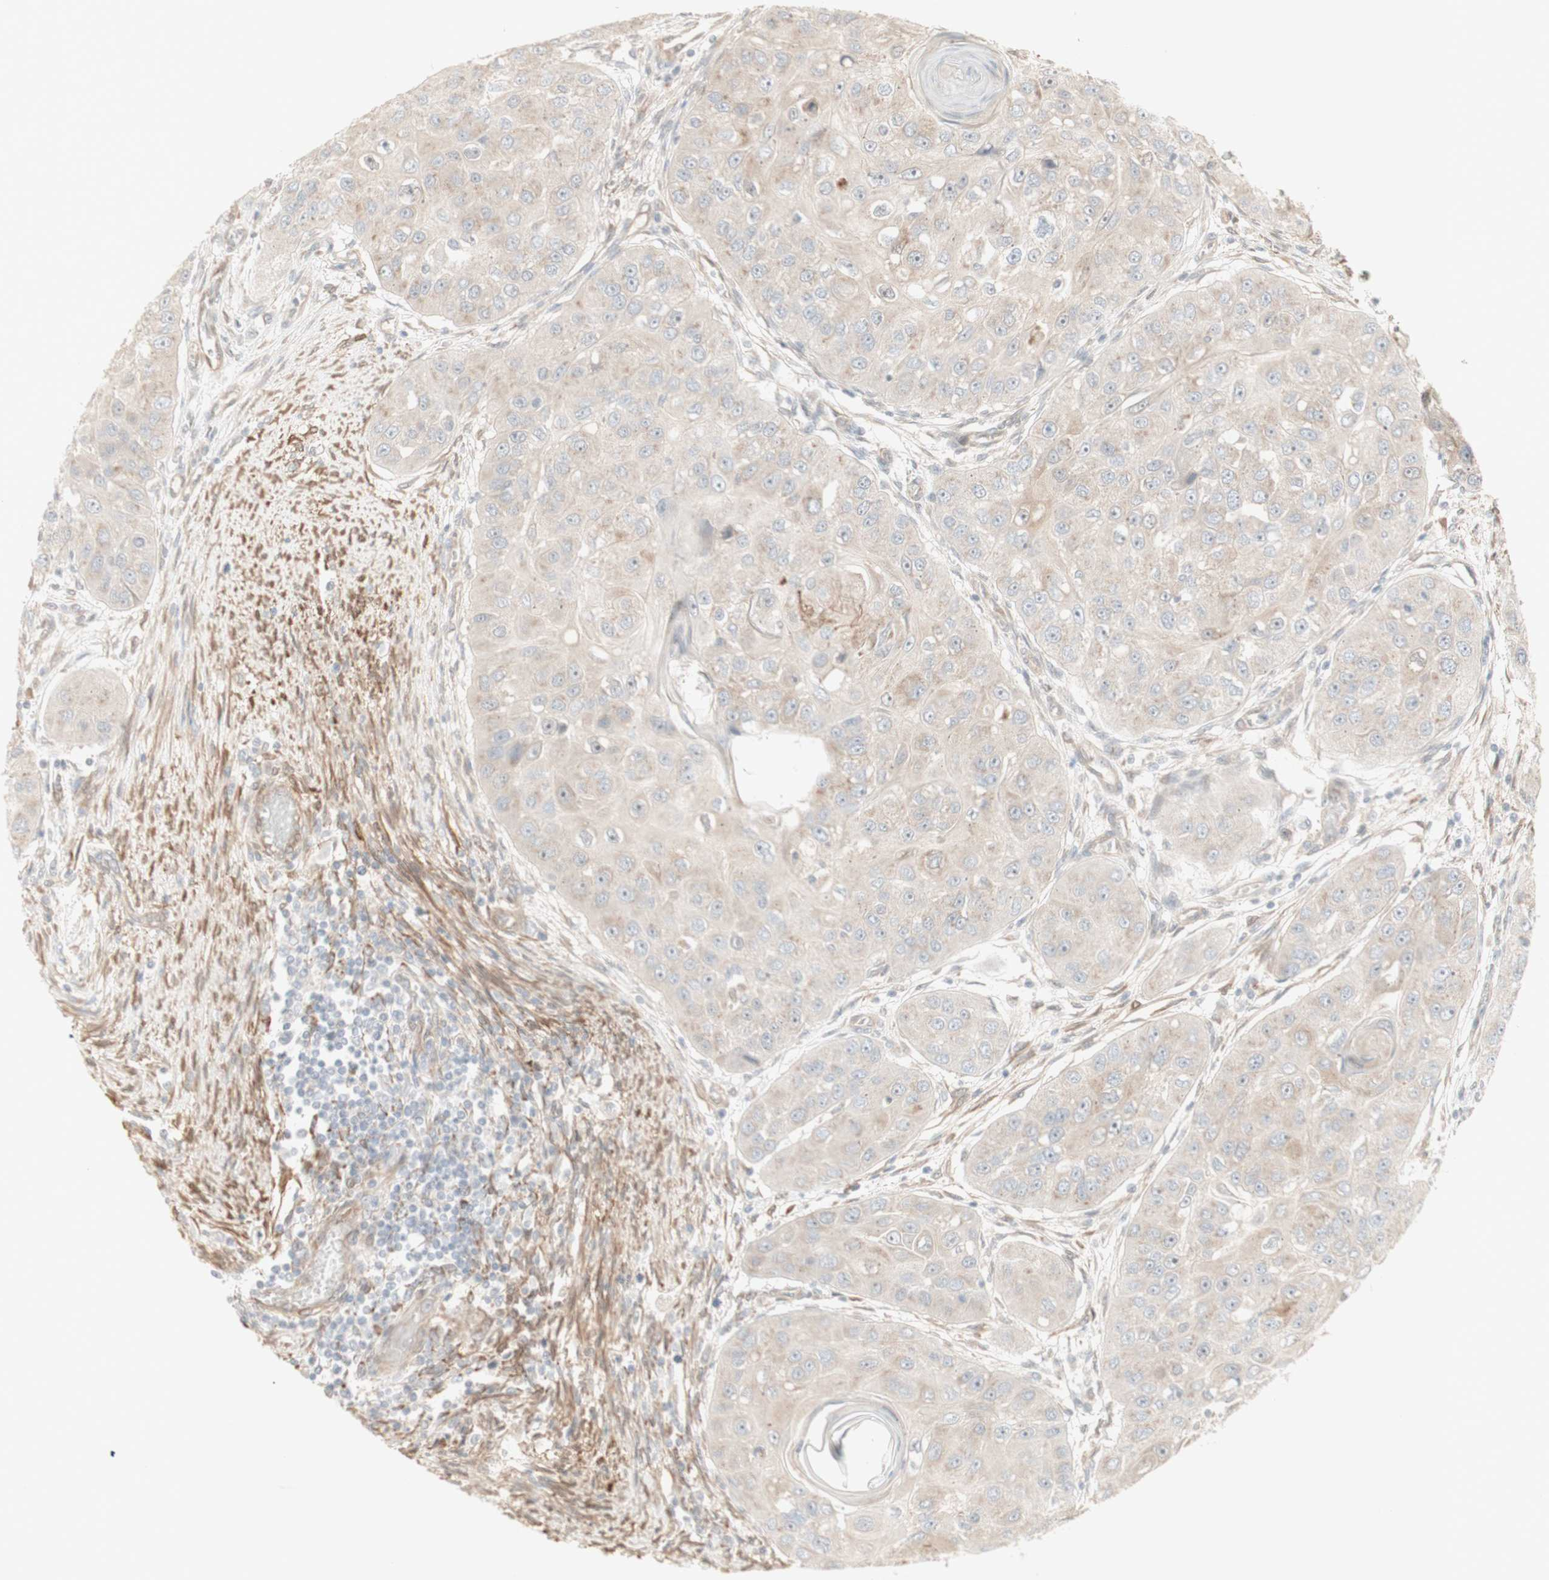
{"staining": {"intensity": "weak", "quantity": ">75%", "location": "cytoplasmic/membranous"}, "tissue": "head and neck cancer", "cell_type": "Tumor cells", "image_type": "cancer", "snomed": [{"axis": "morphology", "description": "Normal tissue, NOS"}, {"axis": "morphology", "description": "Squamous cell carcinoma, NOS"}, {"axis": "topography", "description": "Skeletal muscle"}, {"axis": "topography", "description": "Head-Neck"}], "caption": "Head and neck squamous cell carcinoma was stained to show a protein in brown. There is low levels of weak cytoplasmic/membranous expression in approximately >75% of tumor cells.", "gene": "CNN3", "patient": {"sex": "male", "age": 51}}